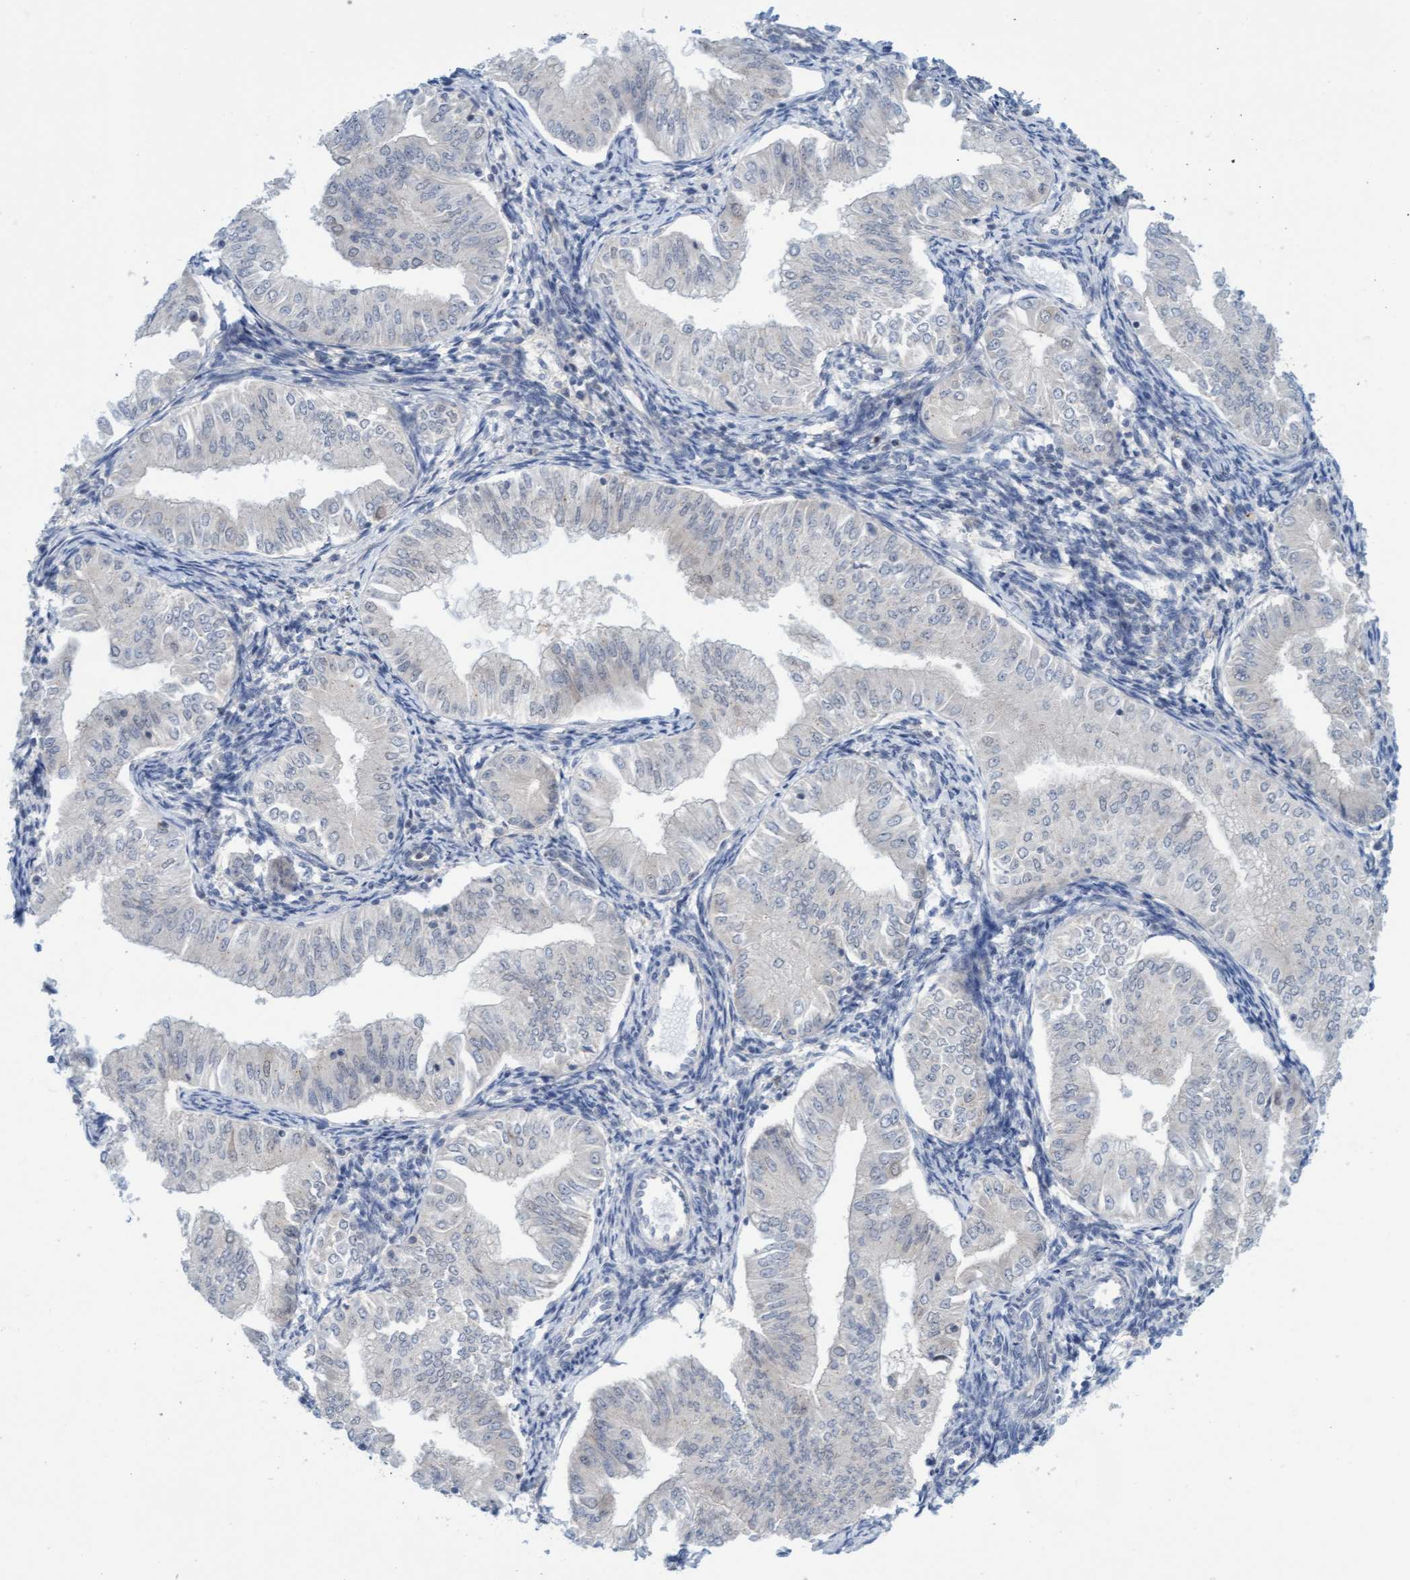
{"staining": {"intensity": "negative", "quantity": "none", "location": "none"}, "tissue": "endometrial cancer", "cell_type": "Tumor cells", "image_type": "cancer", "snomed": [{"axis": "morphology", "description": "Normal tissue, NOS"}, {"axis": "morphology", "description": "Adenocarcinoma, NOS"}, {"axis": "topography", "description": "Endometrium"}], "caption": "Immunohistochemical staining of endometrial cancer displays no significant expression in tumor cells.", "gene": "AMZ2", "patient": {"sex": "female", "age": 53}}